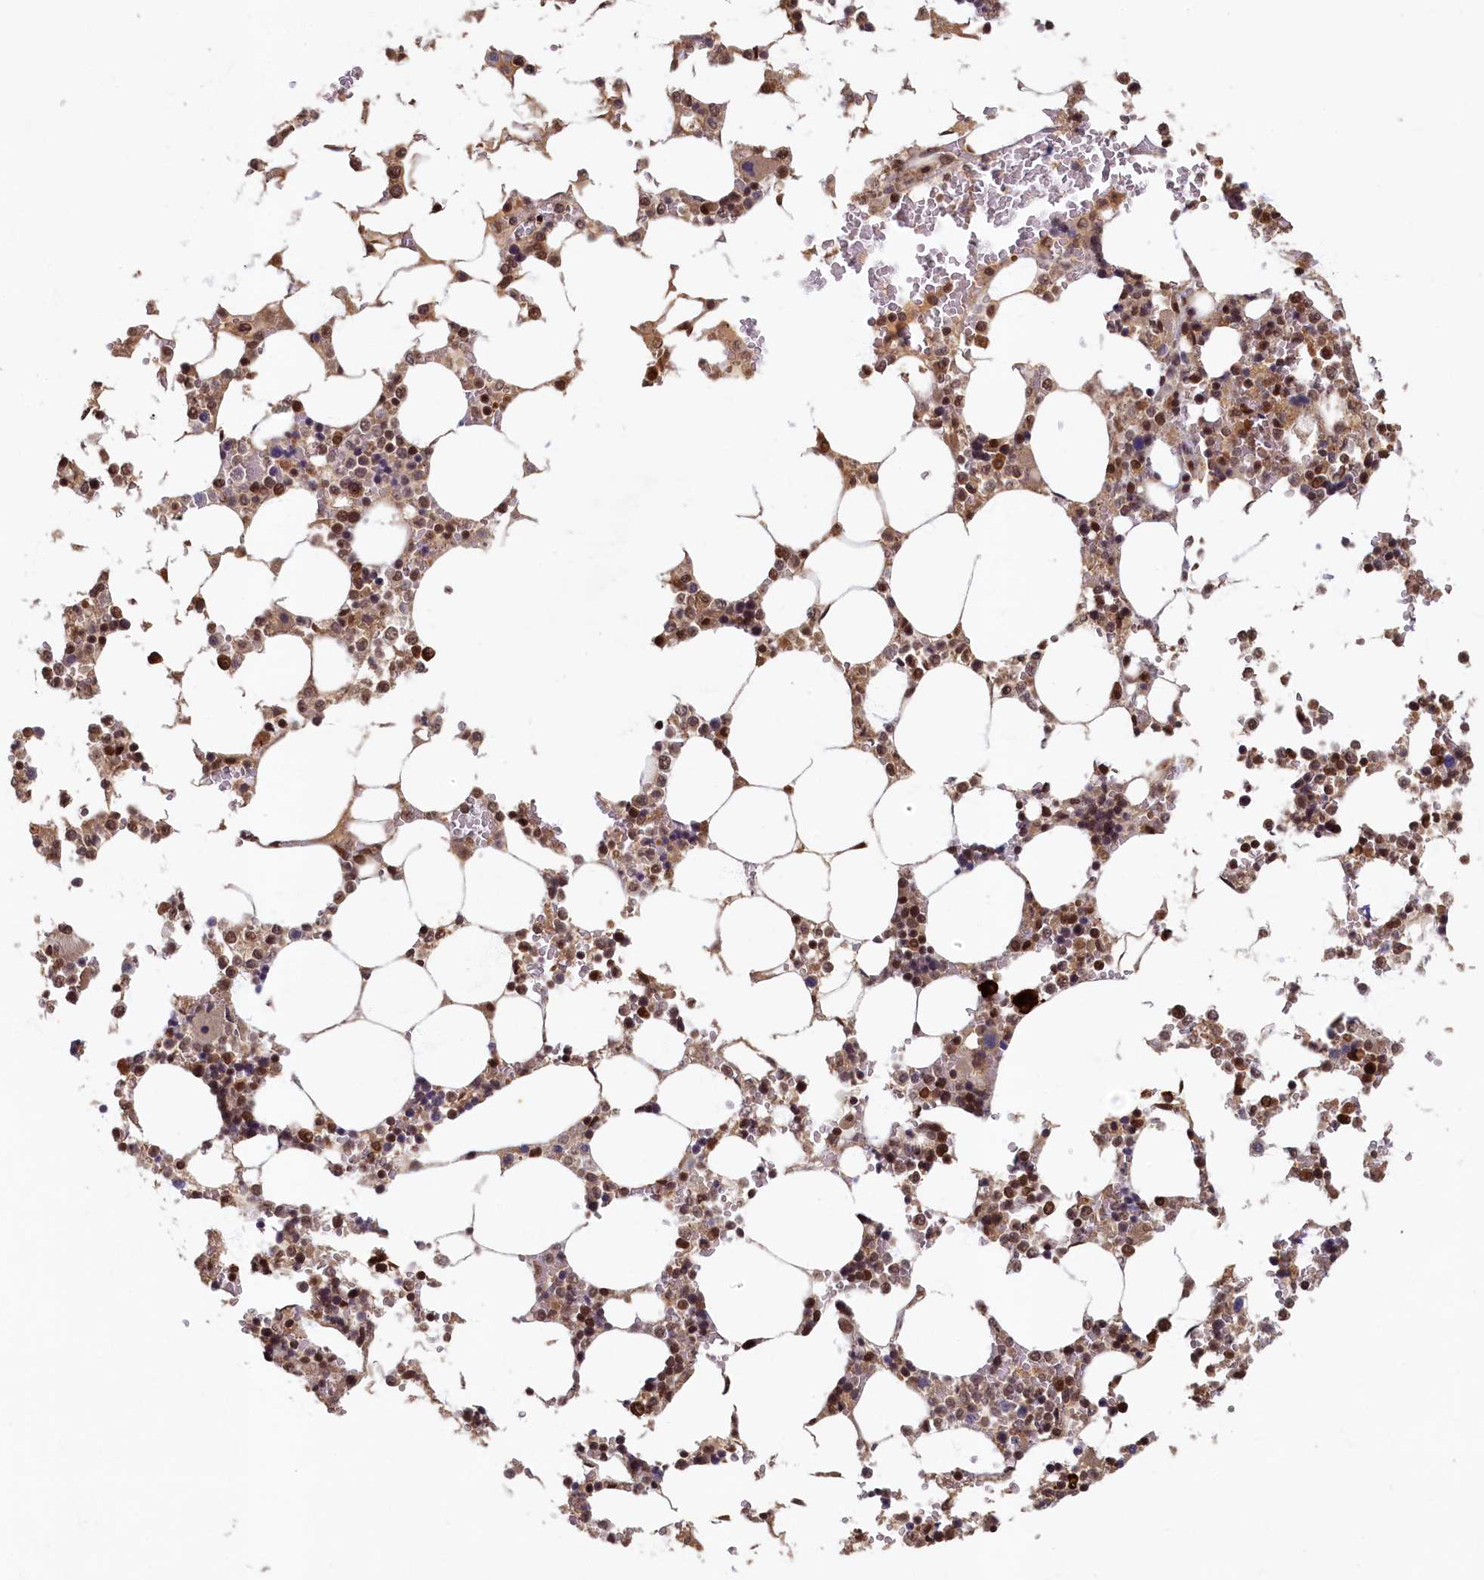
{"staining": {"intensity": "moderate", "quantity": ">75%", "location": "nuclear"}, "tissue": "bone marrow", "cell_type": "Hematopoietic cells", "image_type": "normal", "snomed": [{"axis": "morphology", "description": "Normal tissue, NOS"}, {"axis": "topography", "description": "Bone marrow"}], "caption": "Moderate nuclear positivity for a protein is identified in approximately >75% of hematopoietic cells of benign bone marrow using immunohistochemistry.", "gene": "CKAP2L", "patient": {"sex": "male", "age": 64}}